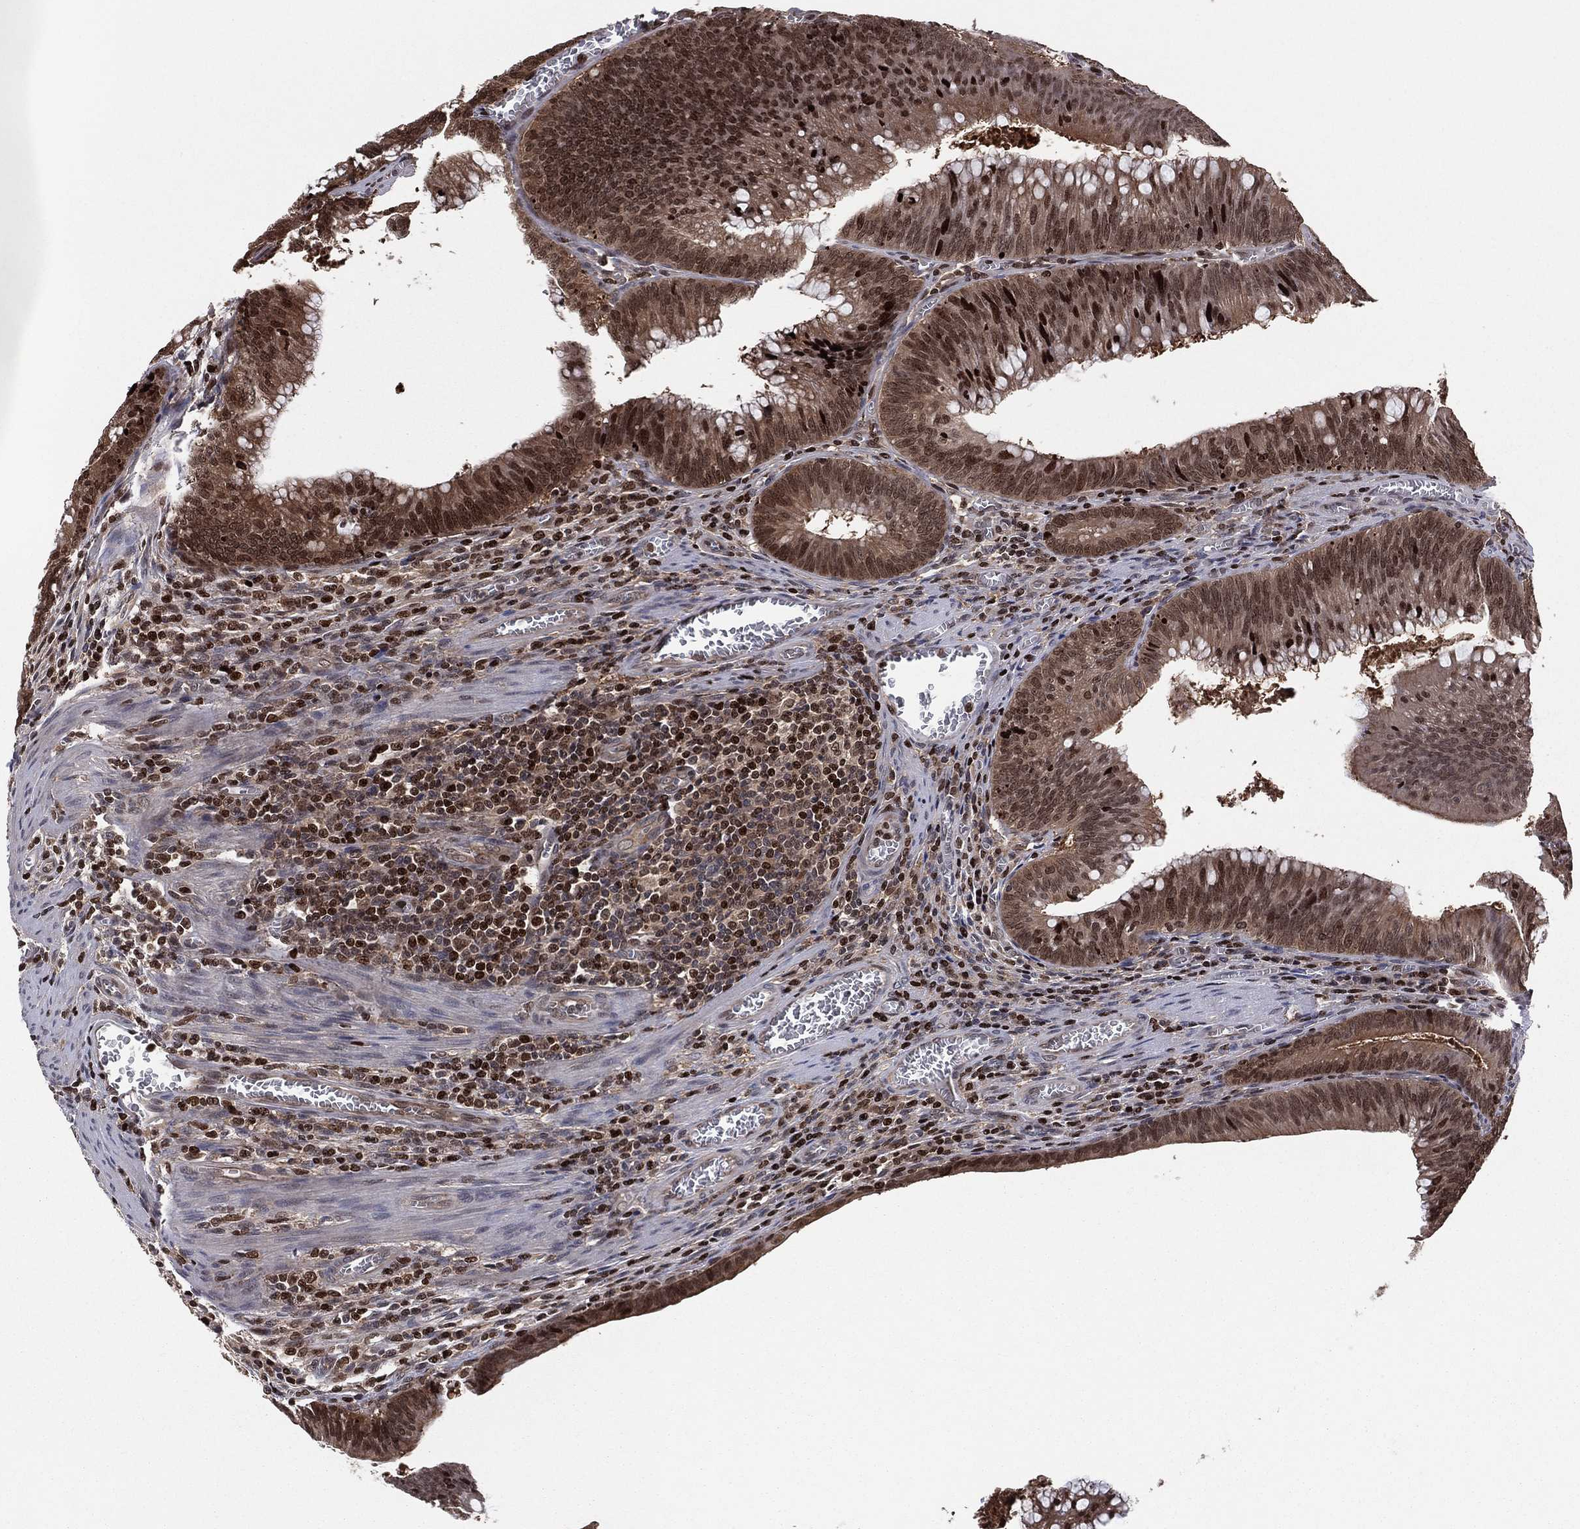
{"staining": {"intensity": "strong", "quantity": "25%-75%", "location": "cytoplasmic/membranous,nuclear"}, "tissue": "colorectal cancer", "cell_type": "Tumor cells", "image_type": "cancer", "snomed": [{"axis": "morphology", "description": "Adenocarcinoma, NOS"}, {"axis": "topography", "description": "Rectum"}], "caption": "Colorectal cancer was stained to show a protein in brown. There is high levels of strong cytoplasmic/membranous and nuclear expression in approximately 25%-75% of tumor cells.", "gene": "PSMA1", "patient": {"sex": "female", "age": 72}}